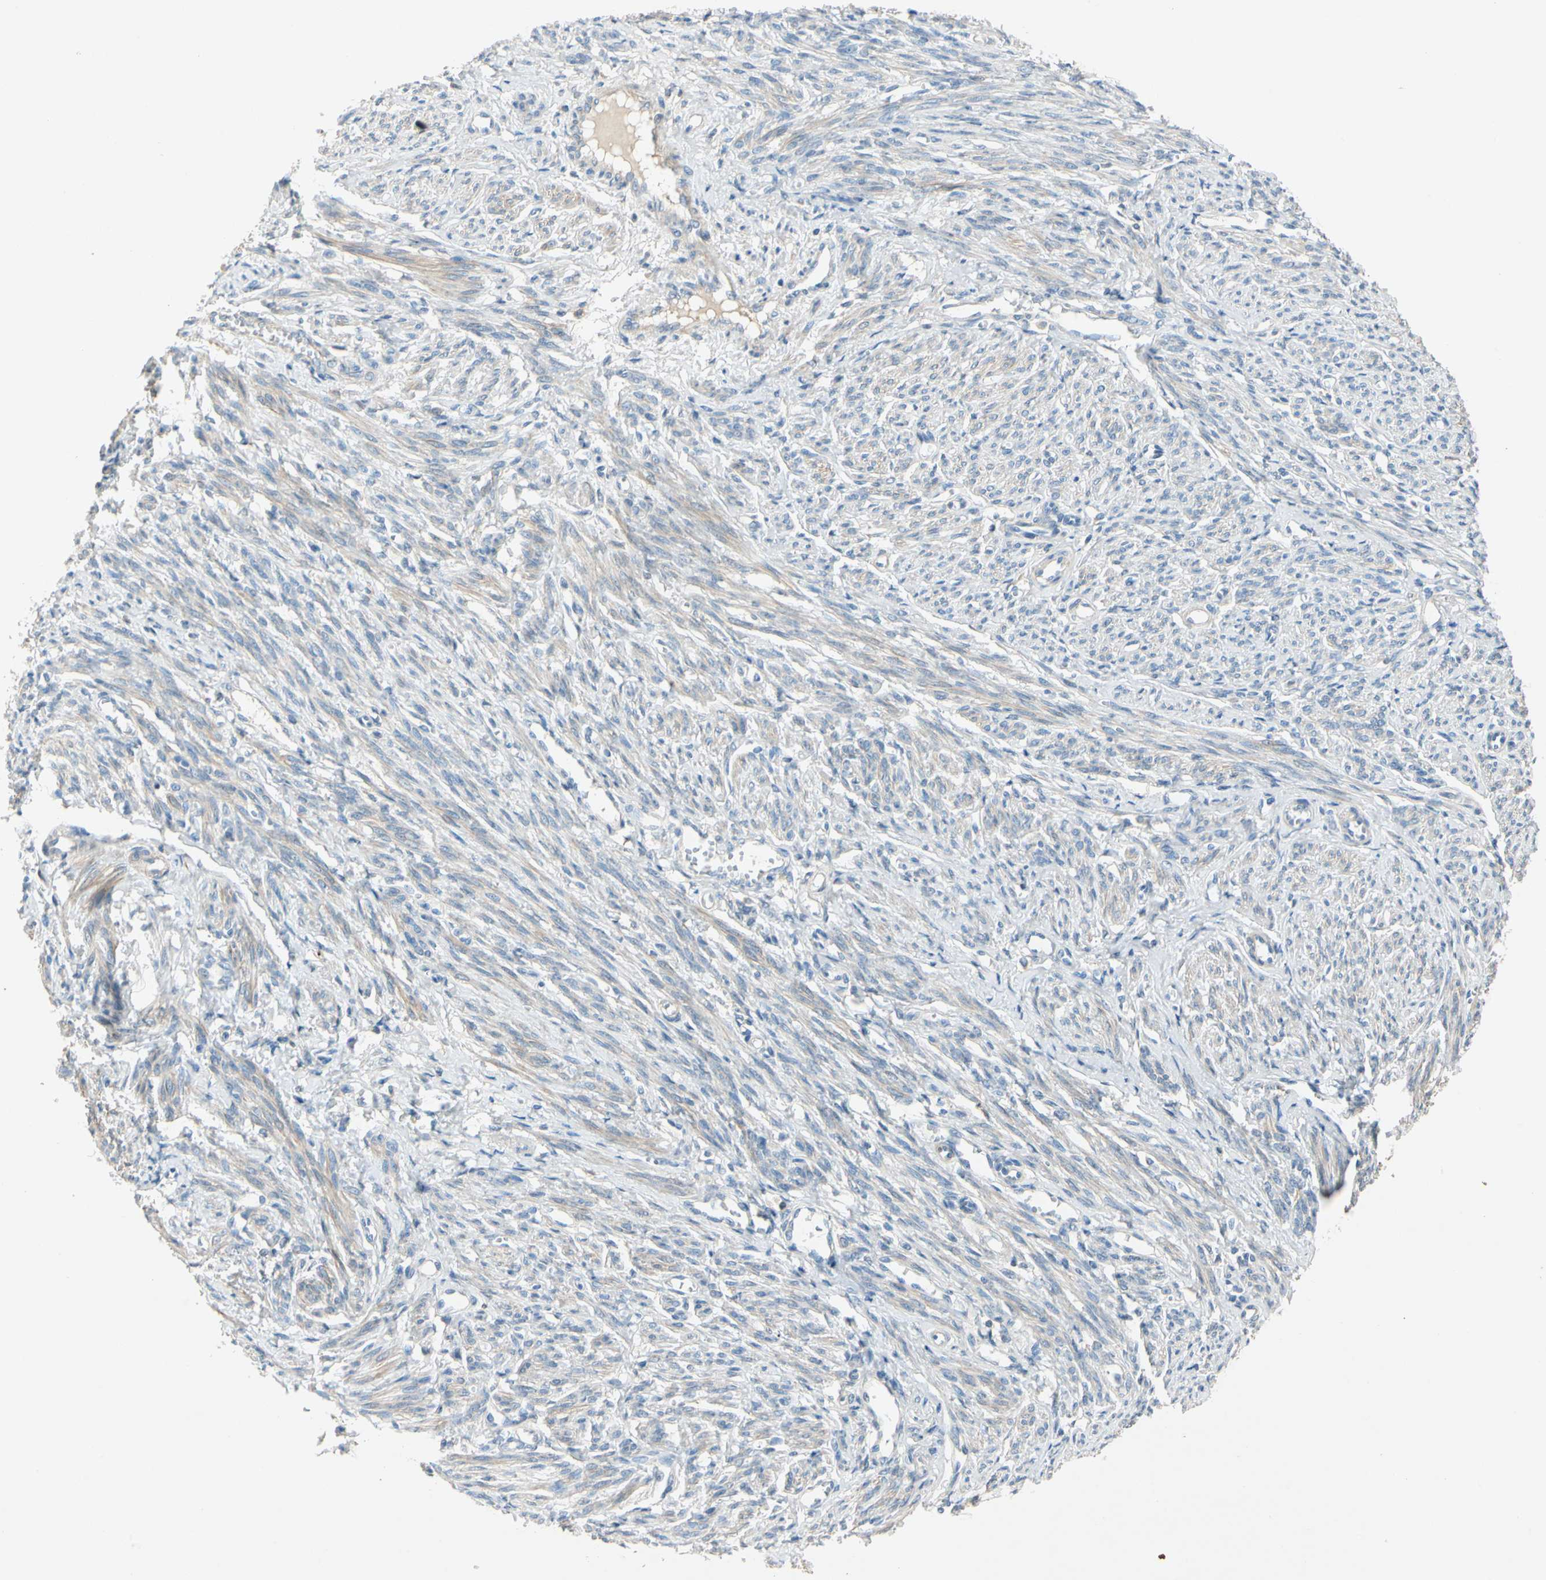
{"staining": {"intensity": "strong", "quantity": "<25%", "location": "cytoplasmic/membranous"}, "tissue": "smooth muscle", "cell_type": "Smooth muscle cells", "image_type": "normal", "snomed": [{"axis": "morphology", "description": "Normal tissue, NOS"}, {"axis": "topography", "description": "Smooth muscle"}], "caption": "Immunohistochemistry (IHC) micrograph of normal smooth muscle: human smooth muscle stained using immunohistochemistry exhibits medium levels of strong protein expression localized specifically in the cytoplasmic/membranous of smooth muscle cells, appearing as a cytoplasmic/membranous brown color.", "gene": "WIPI1", "patient": {"sex": "female", "age": 65}}